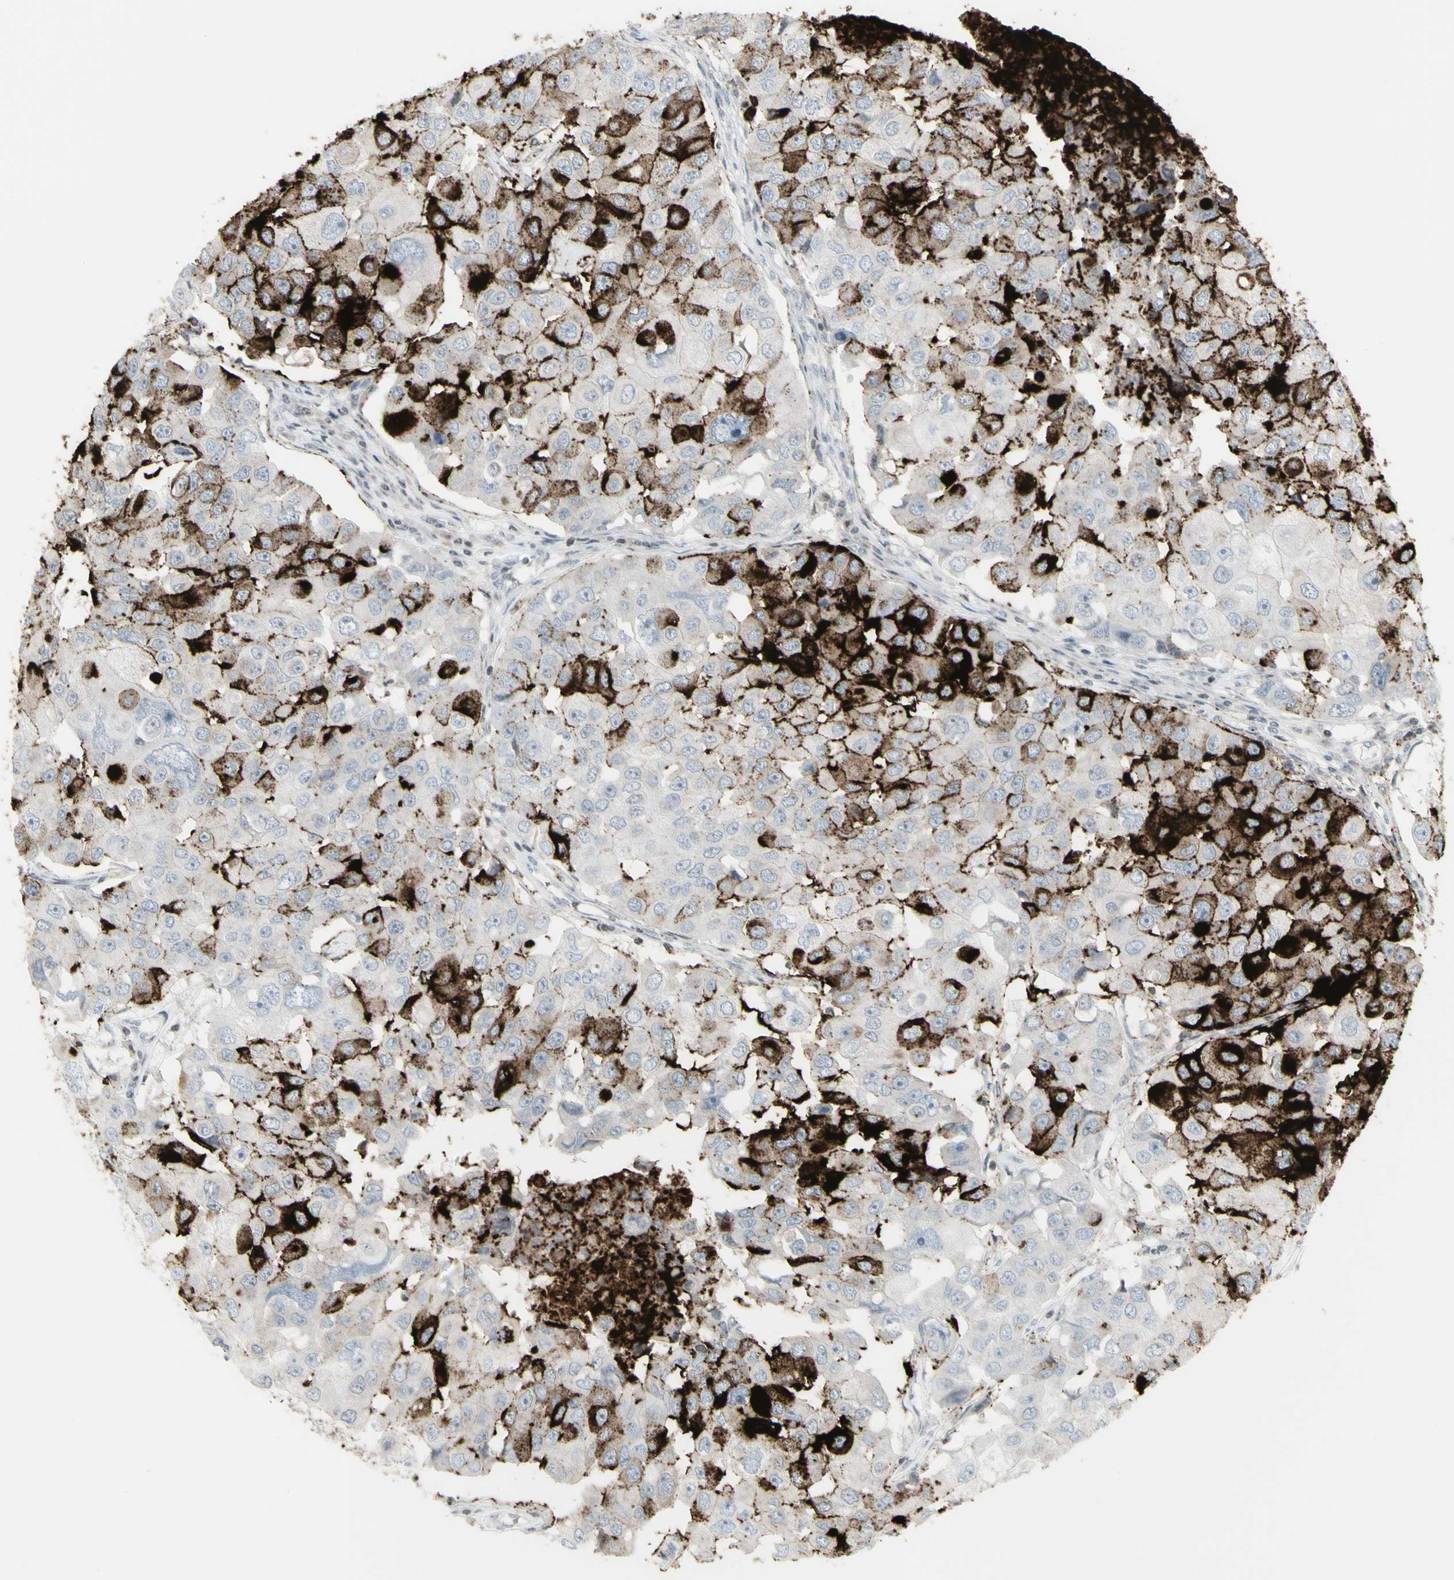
{"staining": {"intensity": "strong", "quantity": "25%-75%", "location": "cytoplasmic/membranous"}, "tissue": "breast cancer", "cell_type": "Tumor cells", "image_type": "cancer", "snomed": [{"axis": "morphology", "description": "Duct carcinoma"}, {"axis": "topography", "description": "Breast"}], "caption": "This photomicrograph demonstrates IHC staining of breast cancer (intraductal carcinoma), with high strong cytoplasmic/membranous positivity in approximately 25%-75% of tumor cells.", "gene": "MUC5AC", "patient": {"sex": "female", "age": 27}}